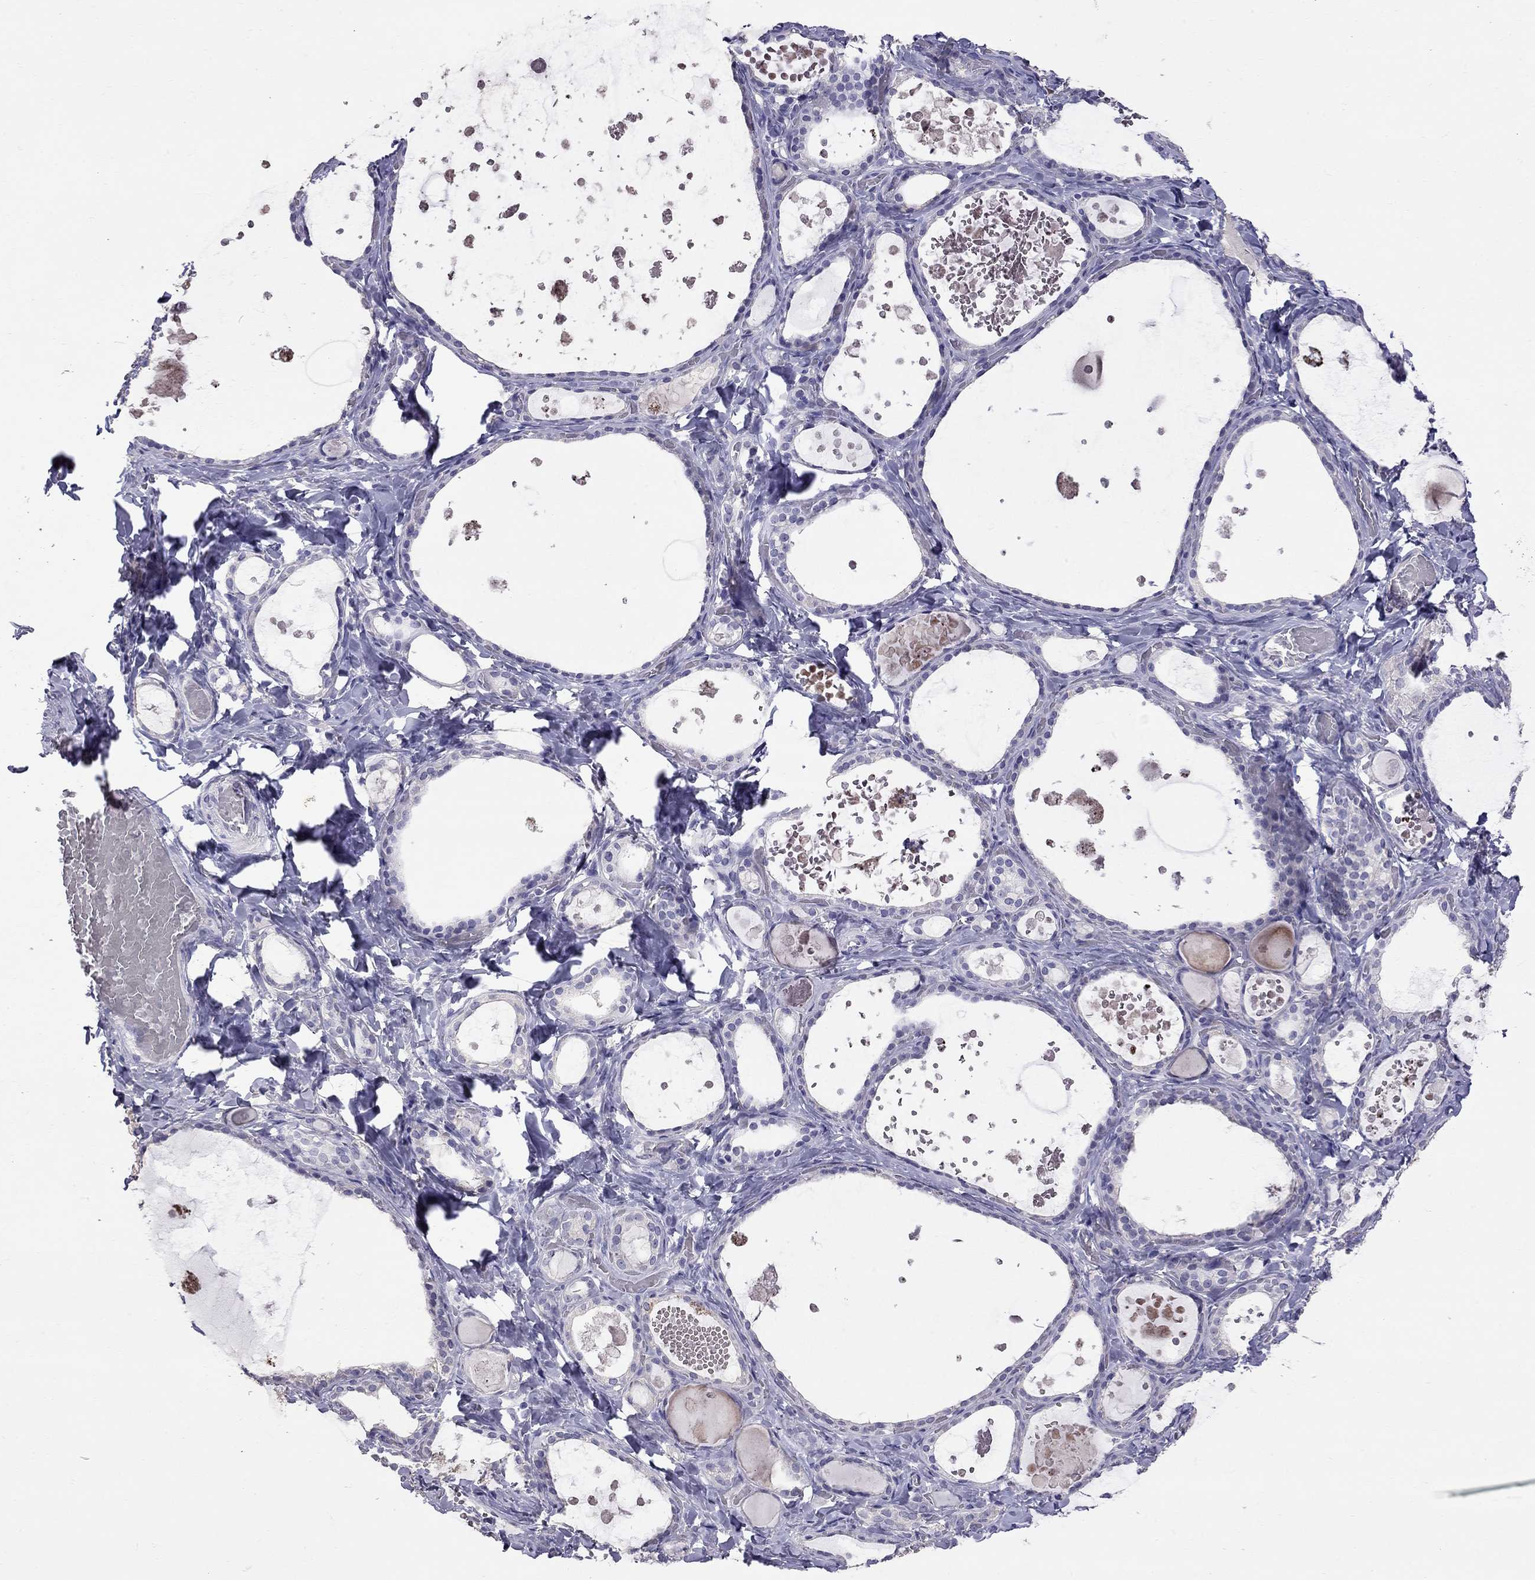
{"staining": {"intensity": "negative", "quantity": "none", "location": "none"}, "tissue": "thyroid gland", "cell_type": "Glandular cells", "image_type": "normal", "snomed": [{"axis": "morphology", "description": "Normal tissue, NOS"}, {"axis": "topography", "description": "Thyroid gland"}], "caption": "High power microscopy image of an immunohistochemistry (IHC) micrograph of unremarkable thyroid gland, revealing no significant staining in glandular cells.", "gene": "CFAP91", "patient": {"sex": "female", "age": 56}}